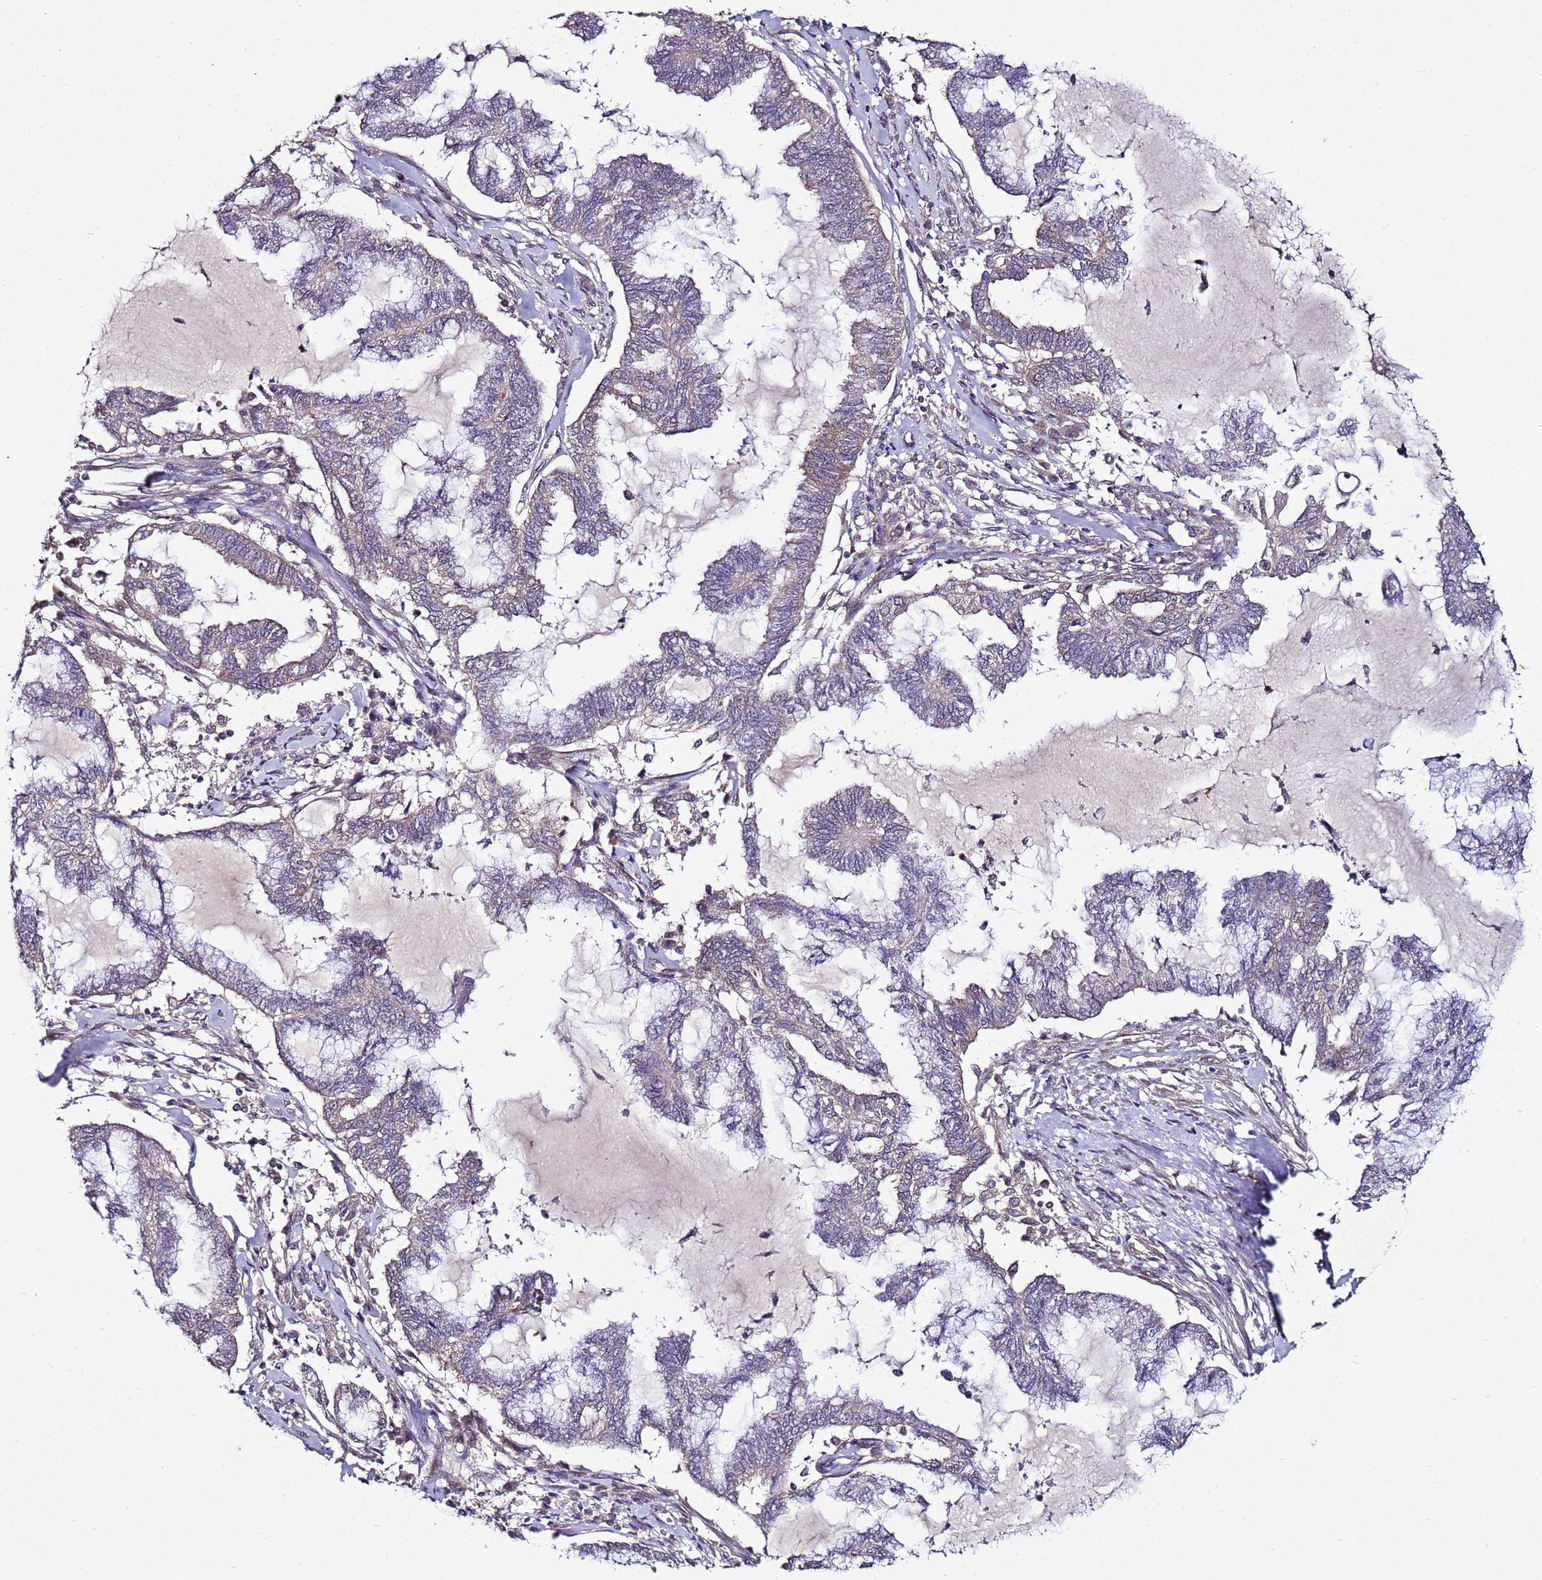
{"staining": {"intensity": "weak", "quantity": ">75%", "location": "cytoplasmic/membranous"}, "tissue": "endometrial cancer", "cell_type": "Tumor cells", "image_type": "cancer", "snomed": [{"axis": "morphology", "description": "Adenocarcinoma, NOS"}, {"axis": "topography", "description": "Endometrium"}], "caption": "Protein staining of endometrial cancer tissue exhibits weak cytoplasmic/membranous expression in approximately >75% of tumor cells. (brown staining indicates protein expression, while blue staining denotes nuclei).", "gene": "ANKRD17", "patient": {"sex": "female", "age": 86}}